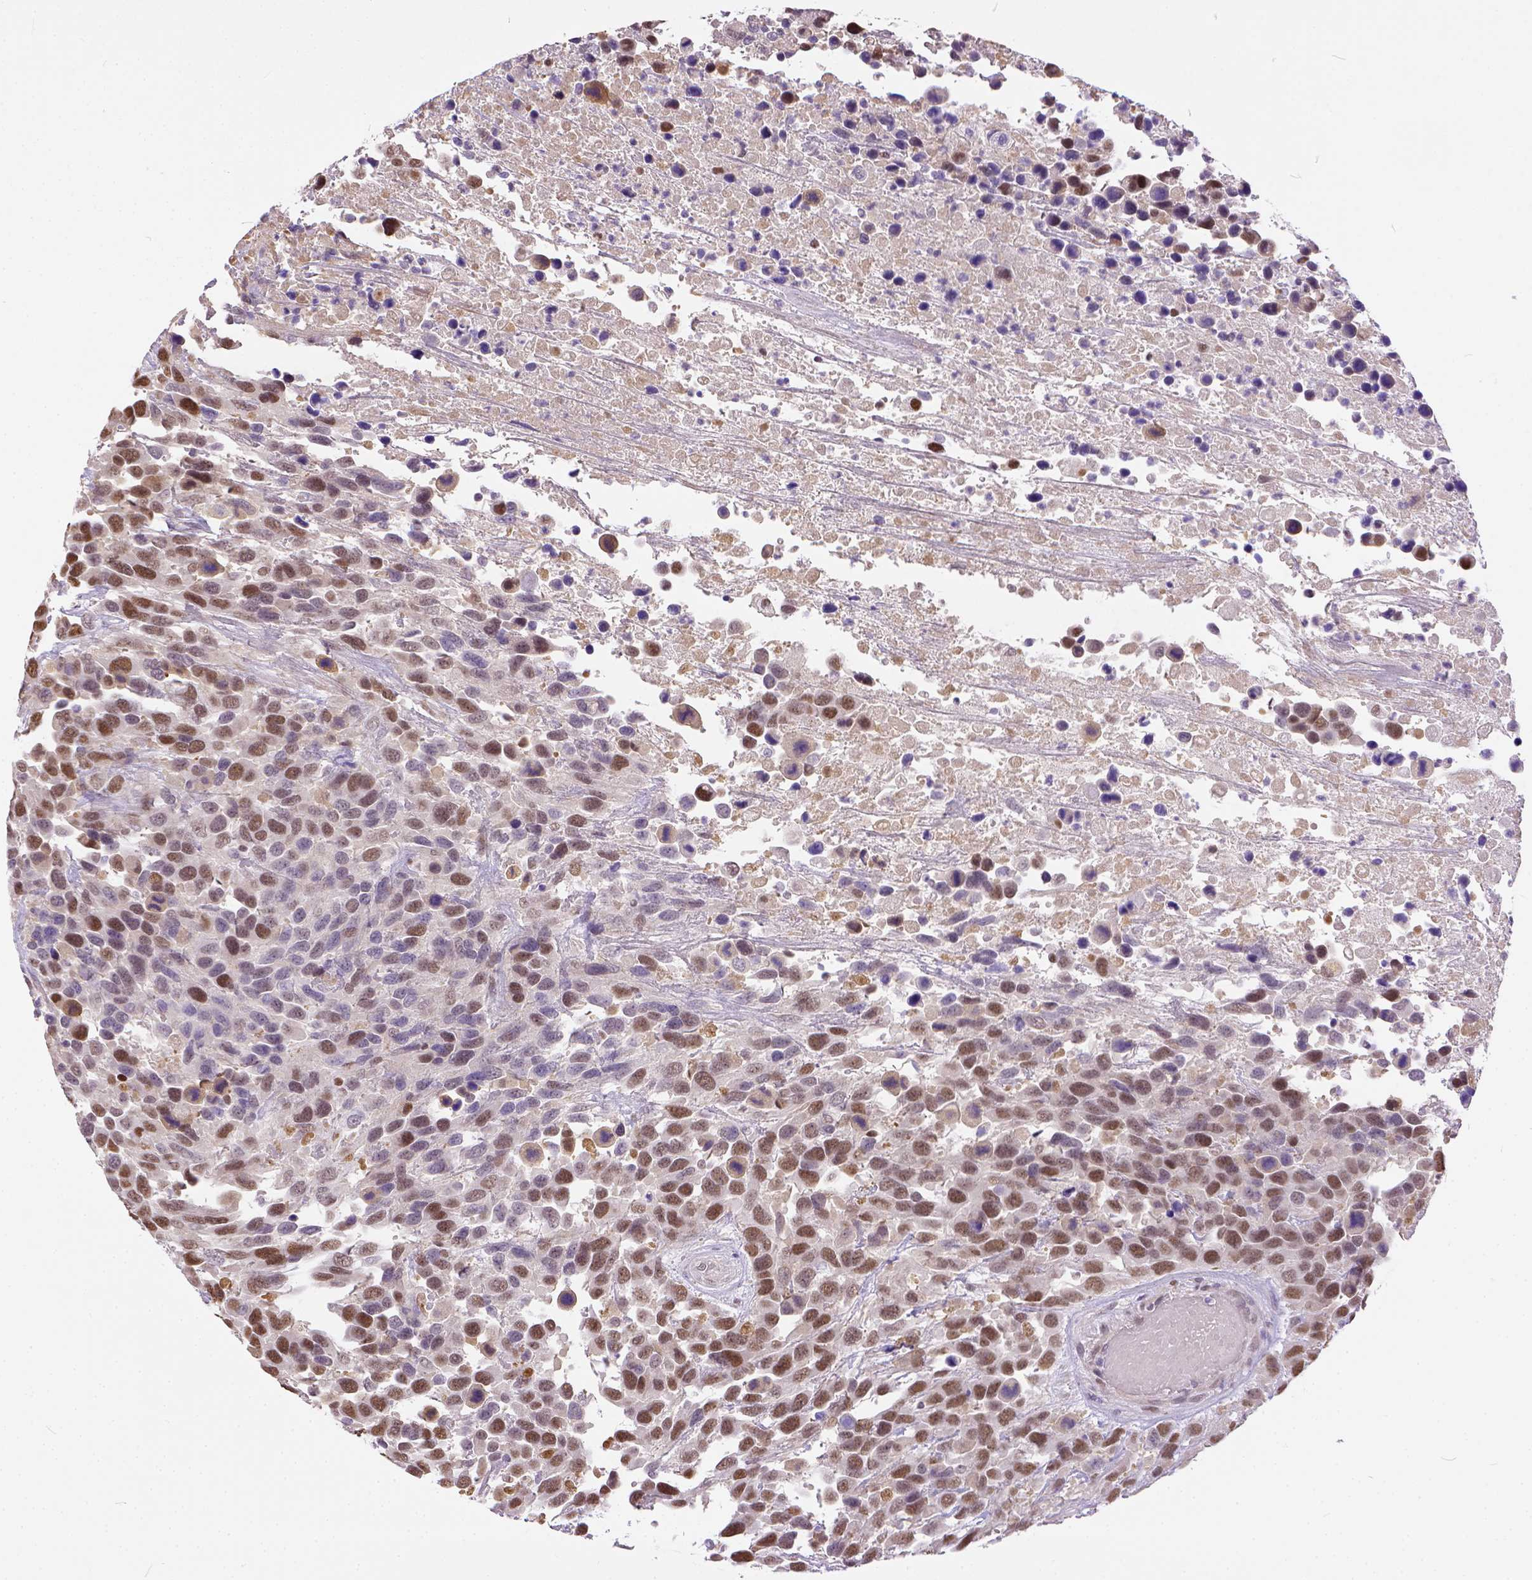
{"staining": {"intensity": "moderate", "quantity": ">75%", "location": "nuclear"}, "tissue": "urothelial cancer", "cell_type": "Tumor cells", "image_type": "cancer", "snomed": [{"axis": "morphology", "description": "Urothelial carcinoma, High grade"}, {"axis": "topography", "description": "Urinary bladder"}], "caption": "A brown stain shows moderate nuclear staining of a protein in human urothelial cancer tumor cells. Nuclei are stained in blue.", "gene": "ERCC1", "patient": {"sex": "female", "age": 70}}